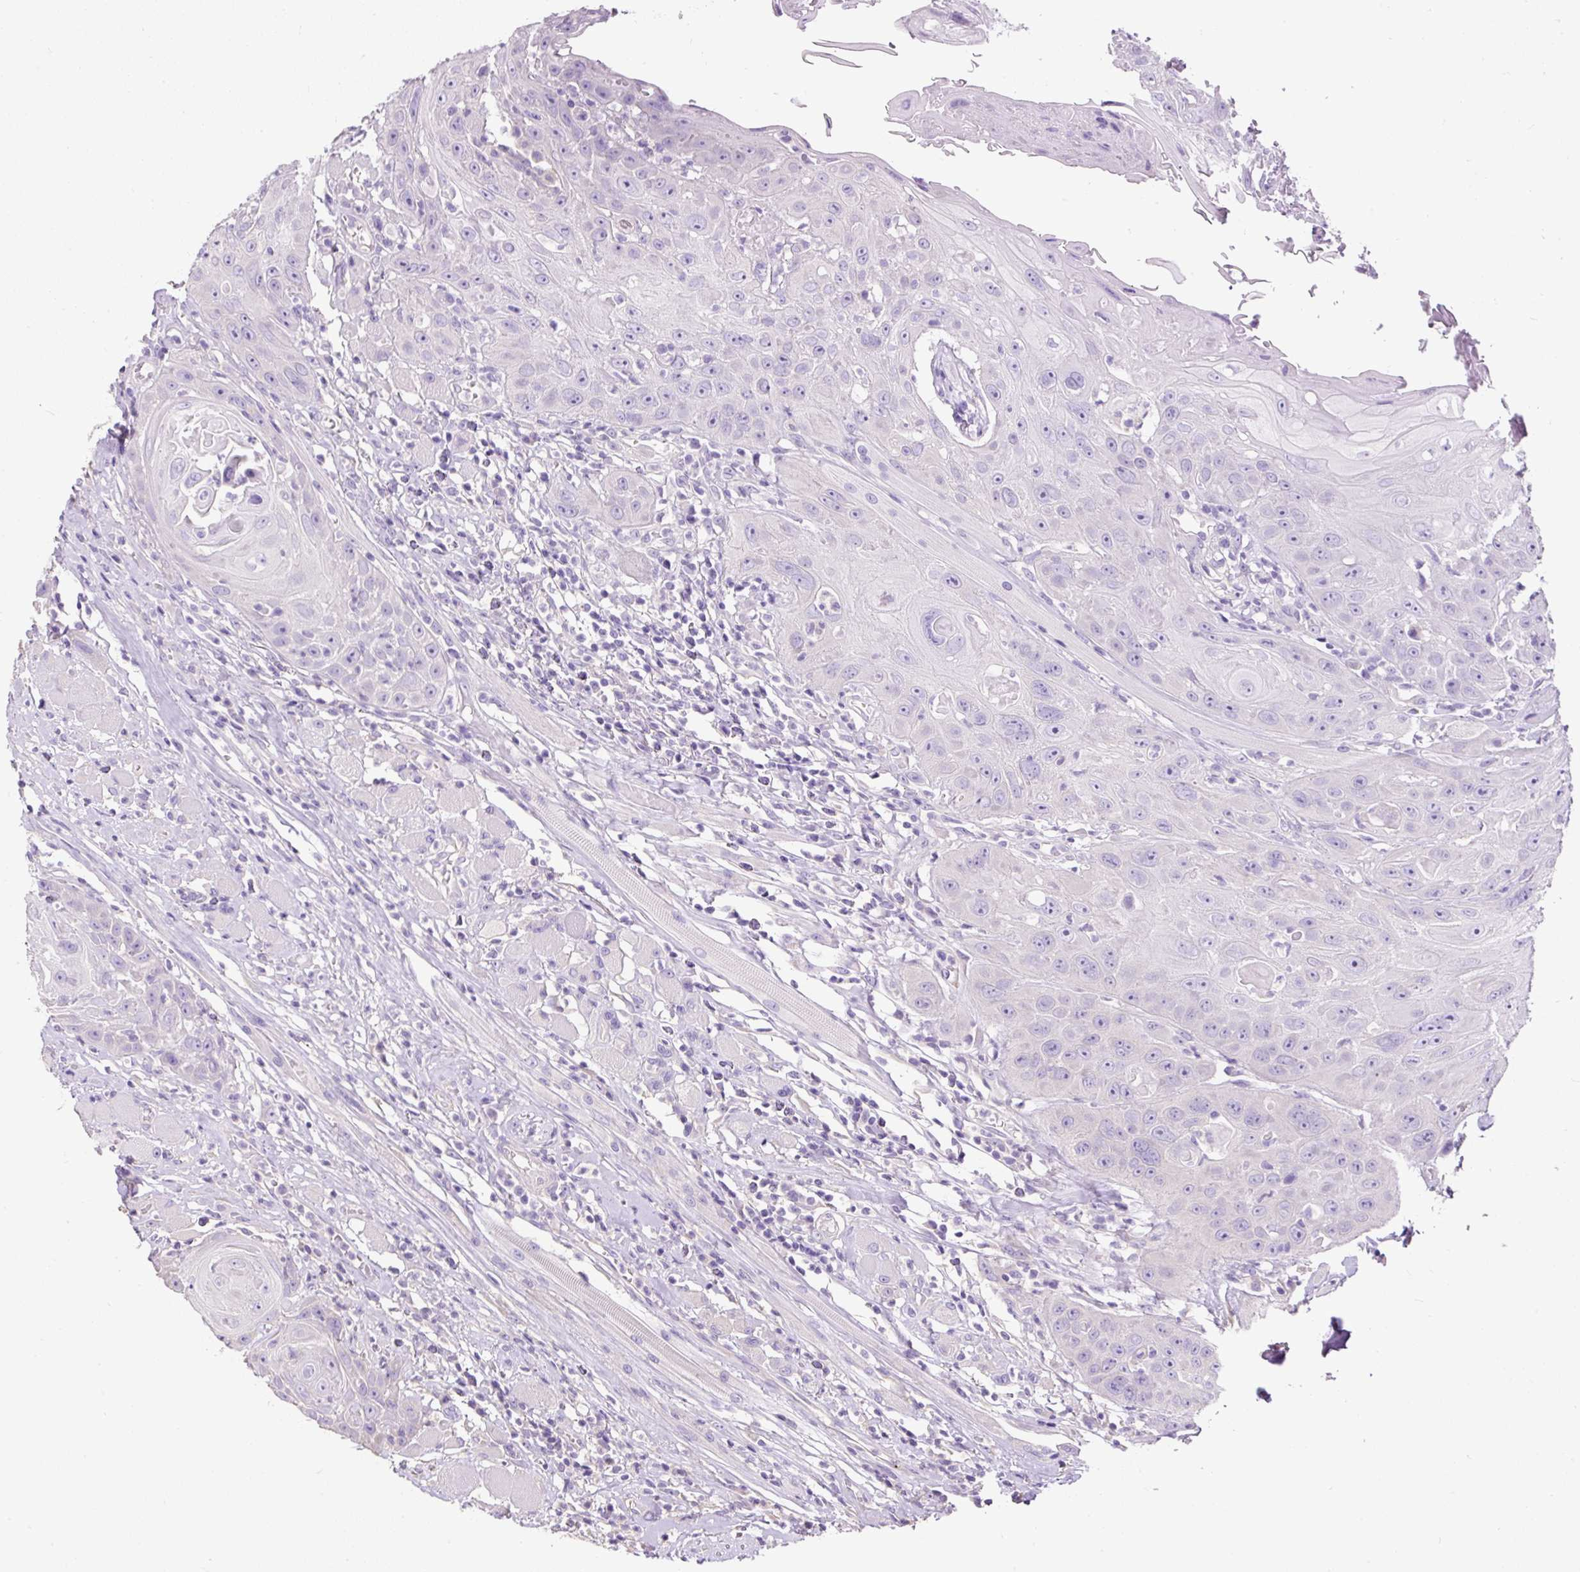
{"staining": {"intensity": "negative", "quantity": "none", "location": "none"}, "tissue": "head and neck cancer", "cell_type": "Tumor cells", "image_type": "cancer", "snomed": [{"axis": "morphology", "description": "Squamous cell carcinoma, NOS"}, {"axis": "topography", "description": "Head-Neck"}], "caption": "Immunohistochemical staining of human squamous cell carcinoma (head and neck) shows no significant positivity in tumor cells. (Brightfield microscopy of DAB (3,3'-diaminobenzidine) IHC at high magnification).", "gene": "PDIA2", "patient": {"sex": "female", "age": 59}}